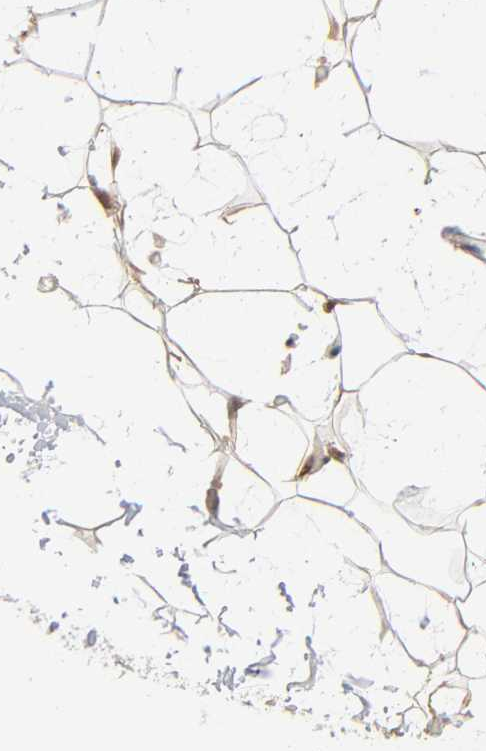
{"staining": {"intensity": "moderate", "quantity": ">75%", "location": "nuclear"}, "tissue": "adipose tissue", "cell_type": "Adipocytes", "image_type": "normal", "snomed": [{"axis": "morphology", "description": "Normal tissue, NOS"}, {"axis": "topography", "description": "Soft tissue"}], "caption": "A micrograph of human adipose tissue stained for a protein displays moderate nuclear brown staining in adipocytes. (Stains: DAB in brown, nuclei in blue, Microscopy: brightfield microscopy at high magnification).", "gene": "PTEN", "patient": {"sex": "male", "age": 72}}